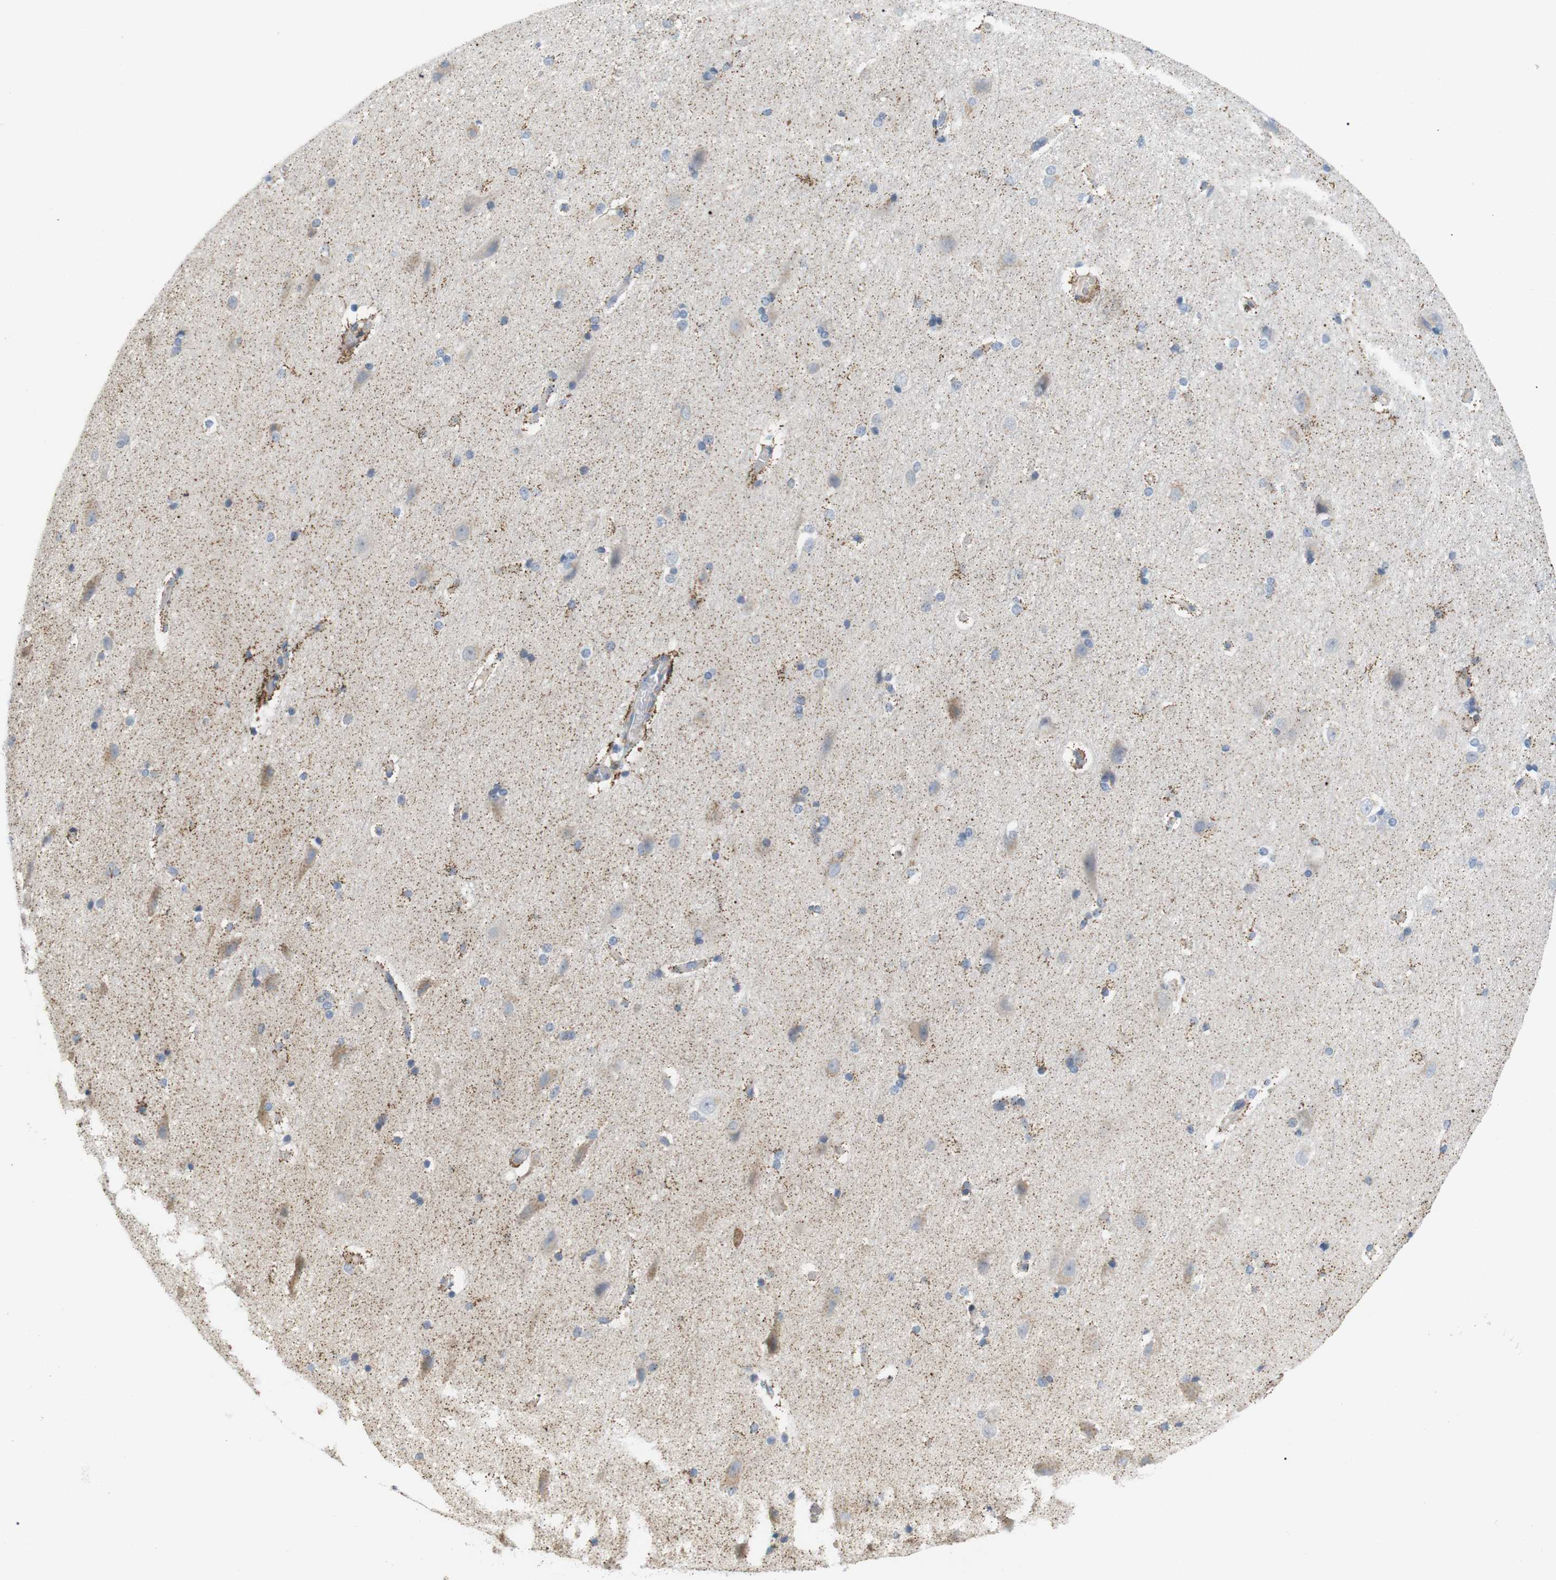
{"staining": {"intensity": "weak", "quantity": "<25%", "location": "cytoplasmic/membranous"}, "tissue": "hippocampus", "cell_type": "Glial cells", "image_type": "normal", "snomed": [{"axis": "morphology", "description": "Normal tissue, NOS"}, {"axis": "topography", "description": "Hippocampus"}], "caption": "IHC of normal human hippocampus displays no positivity in glial cells.", "gene": "CD300E", "patient": {"sex": "female", "age": 19}}